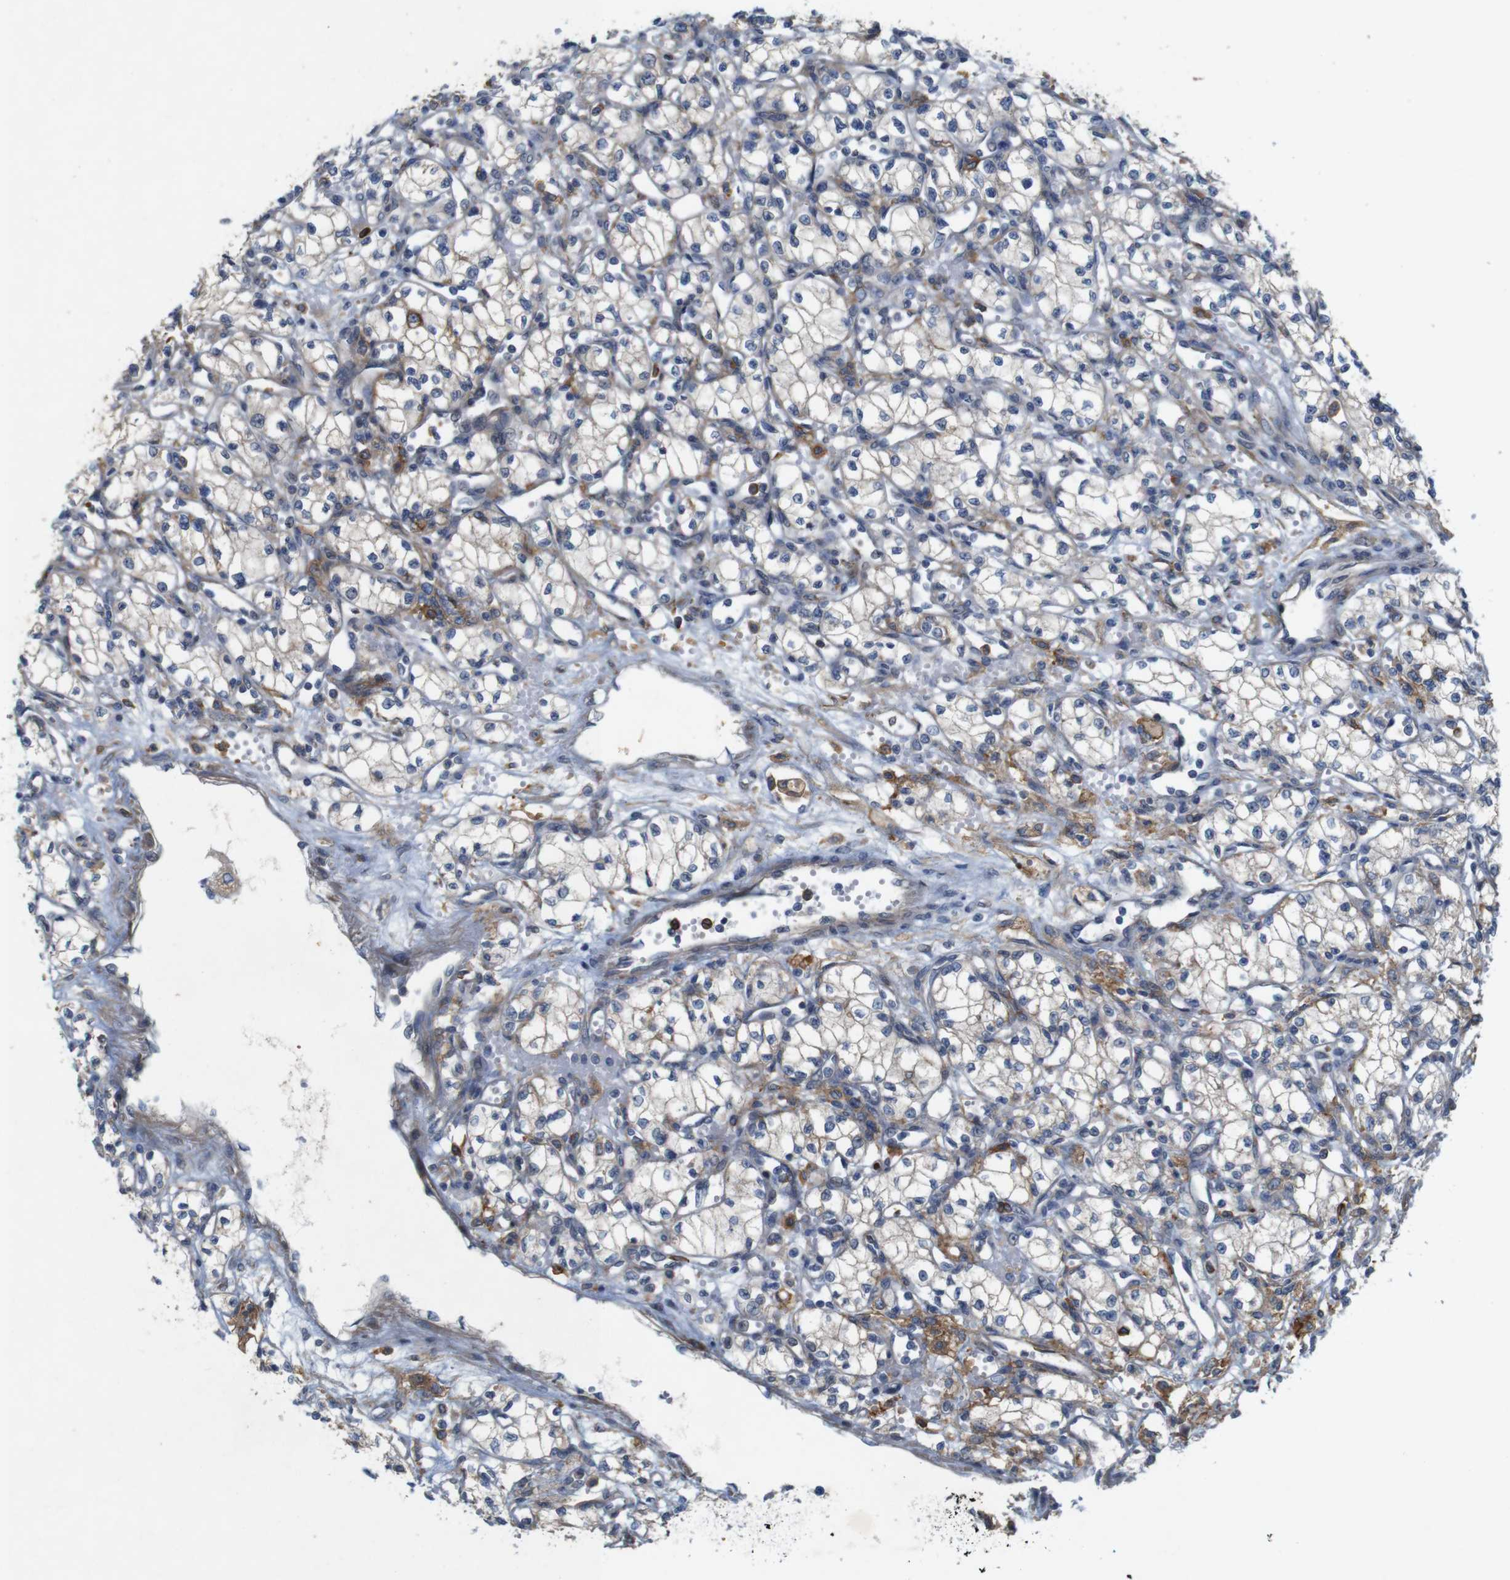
{"staining": {"intensity": "weak", "quantity": "<25%", "location": "cytoplasmic/membranous"}, "tissue": "renal cancer", "cell_type": "Tumor cells", "image_type": "cancer", "snomed": [{"axis": "morphology", "description": "Normal tissue, NOS"}, {"axis": "morphology", "description": "Adenocarcinoma, NOS"}, {"axis": "topography", "description": "Kidney"}], "caption": "The photomicrograph displays no staining of tumor cells in adenocarcinoma (renal).", "gene": "SIGLEC8", "patient": {"sex": "male", "age": 59}}